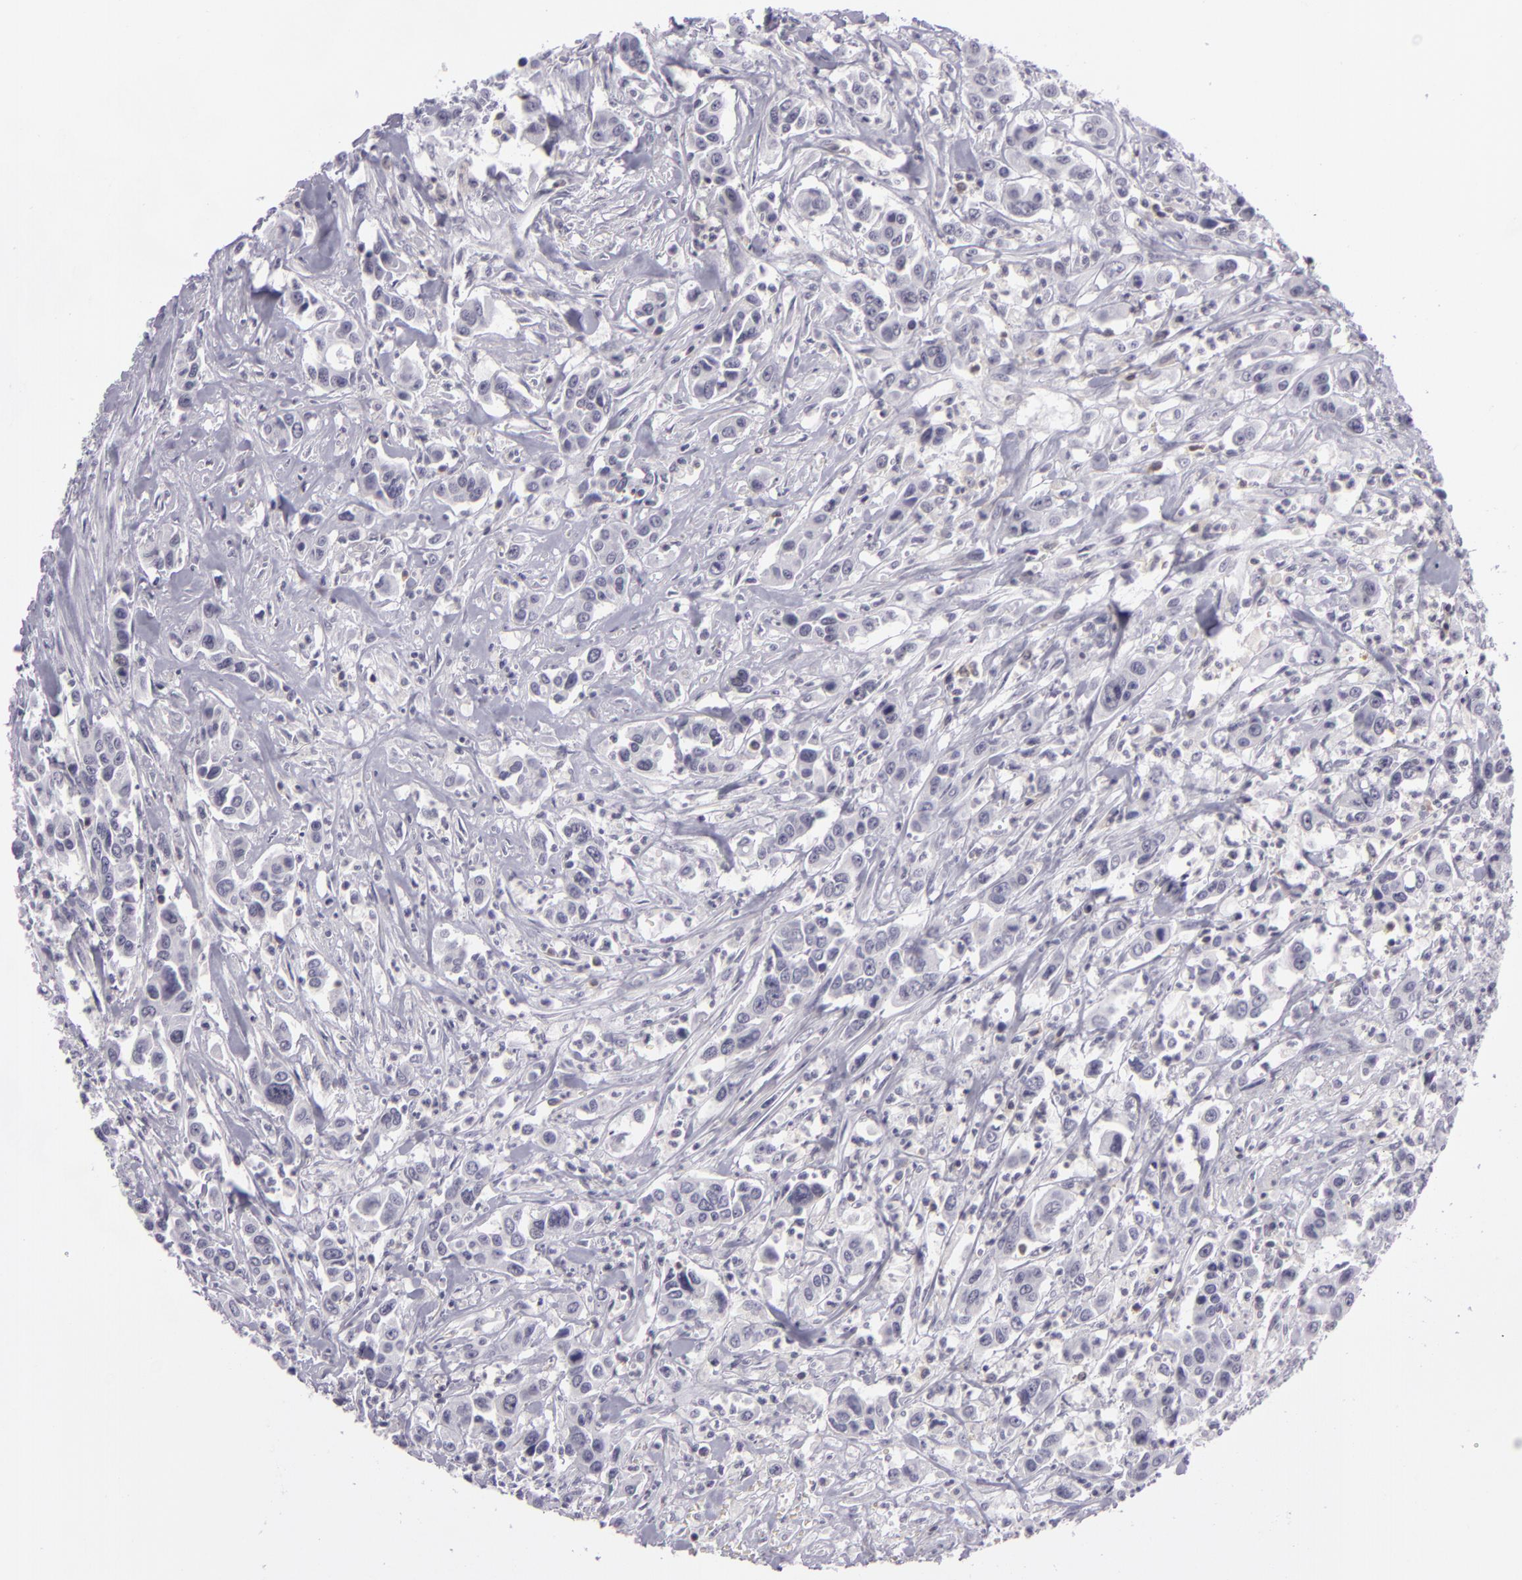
{"staining": {"intensity": "negative", "quantity": "none", "location": "none"}, "tissue": "urothelial cancer", "cell_type": "Tumor cells", "image_type": "cancer", "snomed": [{"axis": "morphology", "description": "Urothelial carcinoma, High grade"}, {"axis": "topography", "description": "Urinary bladder"}], "caption": "A high-resolution image shows IHC staining of urothelial cancer, which displays no significant expression in tumor cells.", "gene": "KCNAB2", "patient": {"sex": "male", "age": 86}}